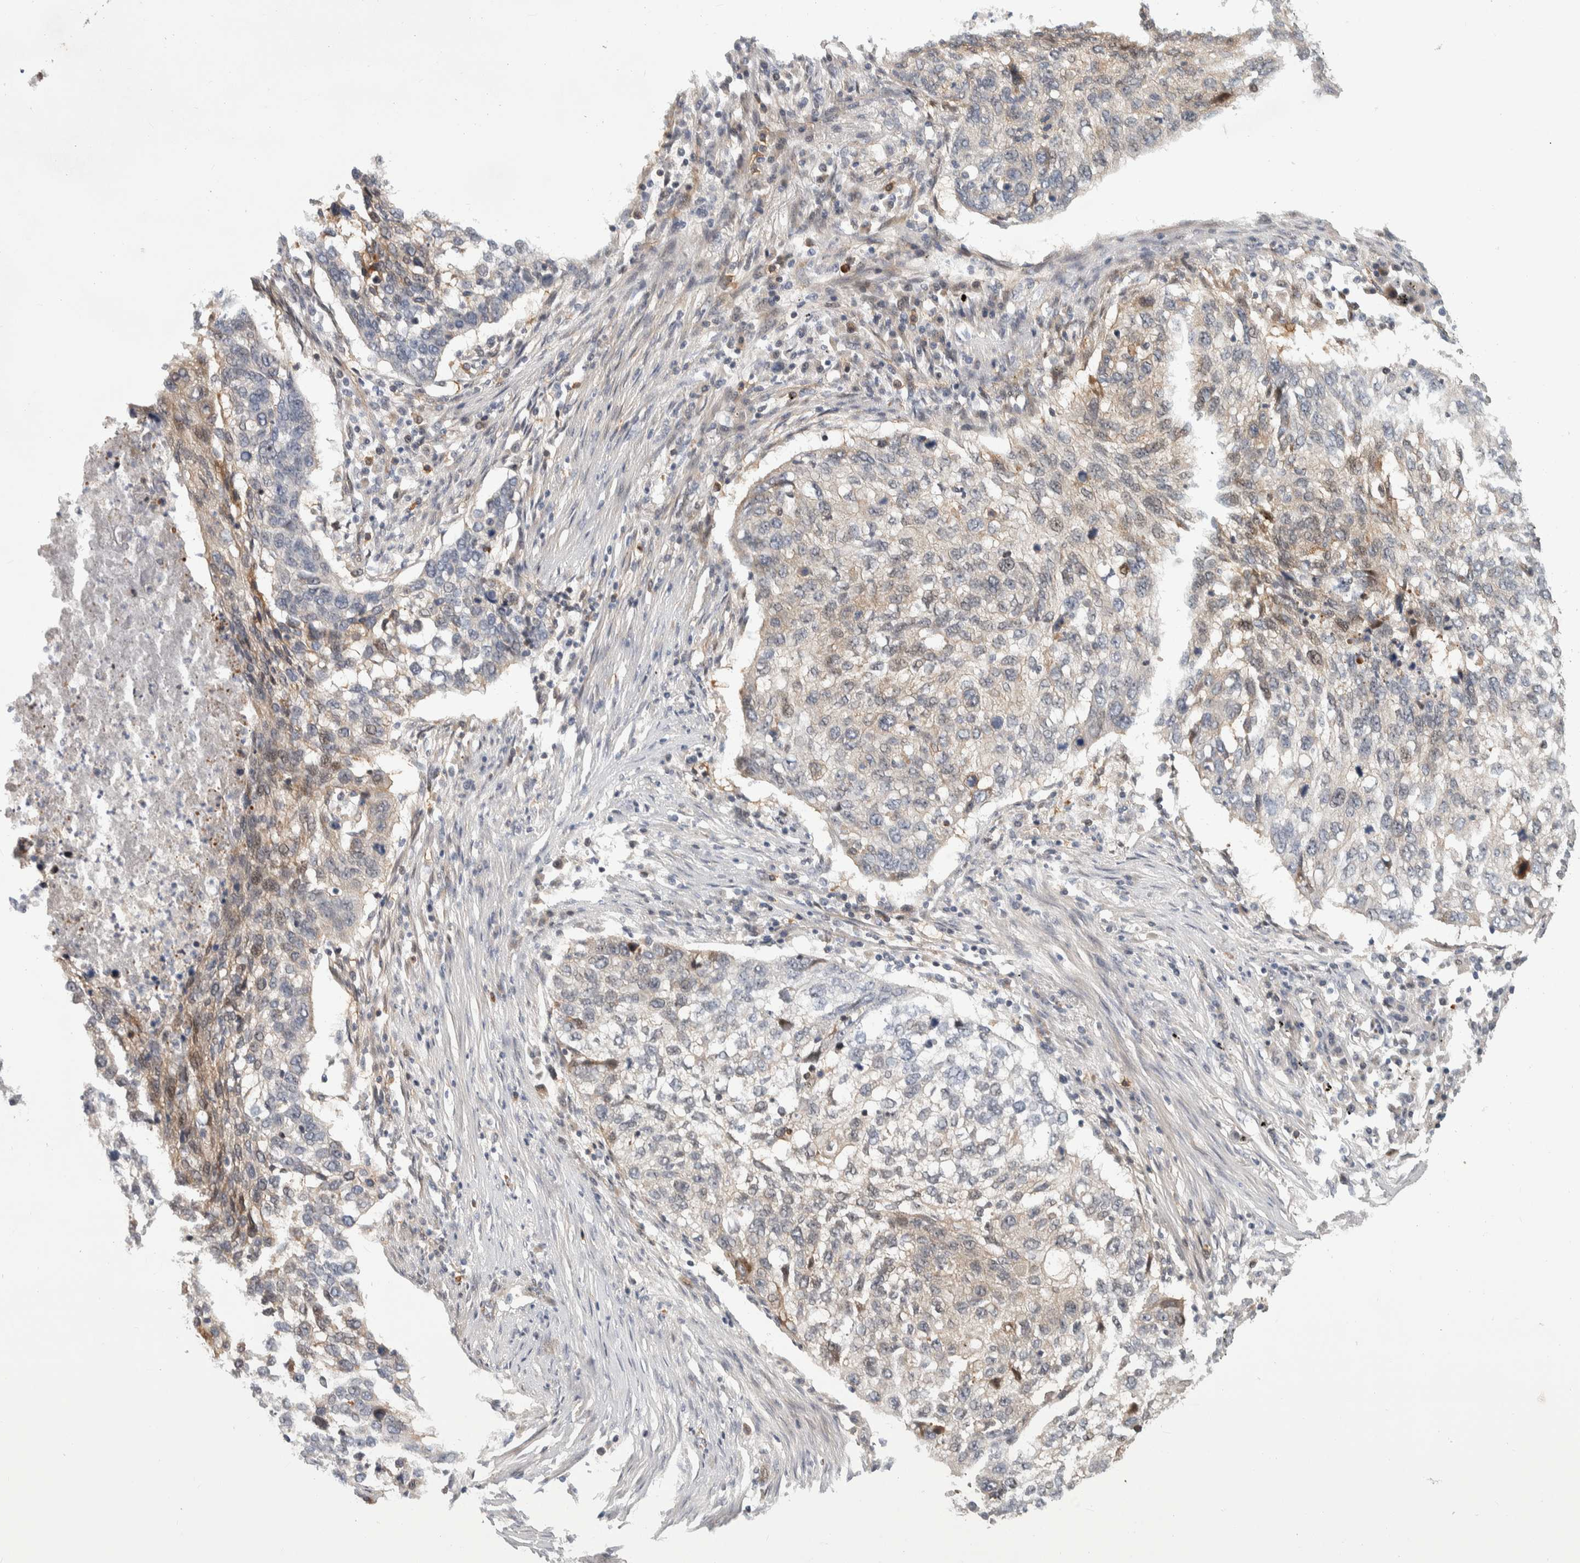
{"staining": {"intensity": "weak", "quantity": "<25%", "location": "cytoplasmic/membranous"}, "tissue": "lung cancer", "cell_type": "Tumor cells", "image_type": "cancer", "snomed": [{"axis": "morphology", "description": "Squamous cell carcinoma, NOS"}, {"axis": "topography", "description": "Lung"}], "caption": "Lung cancer was stained to show a protein in brown. There is no significant positivity in tumor cells.", "gene": "ZNF862", "patient": {"sex": "female", "age": 63}}